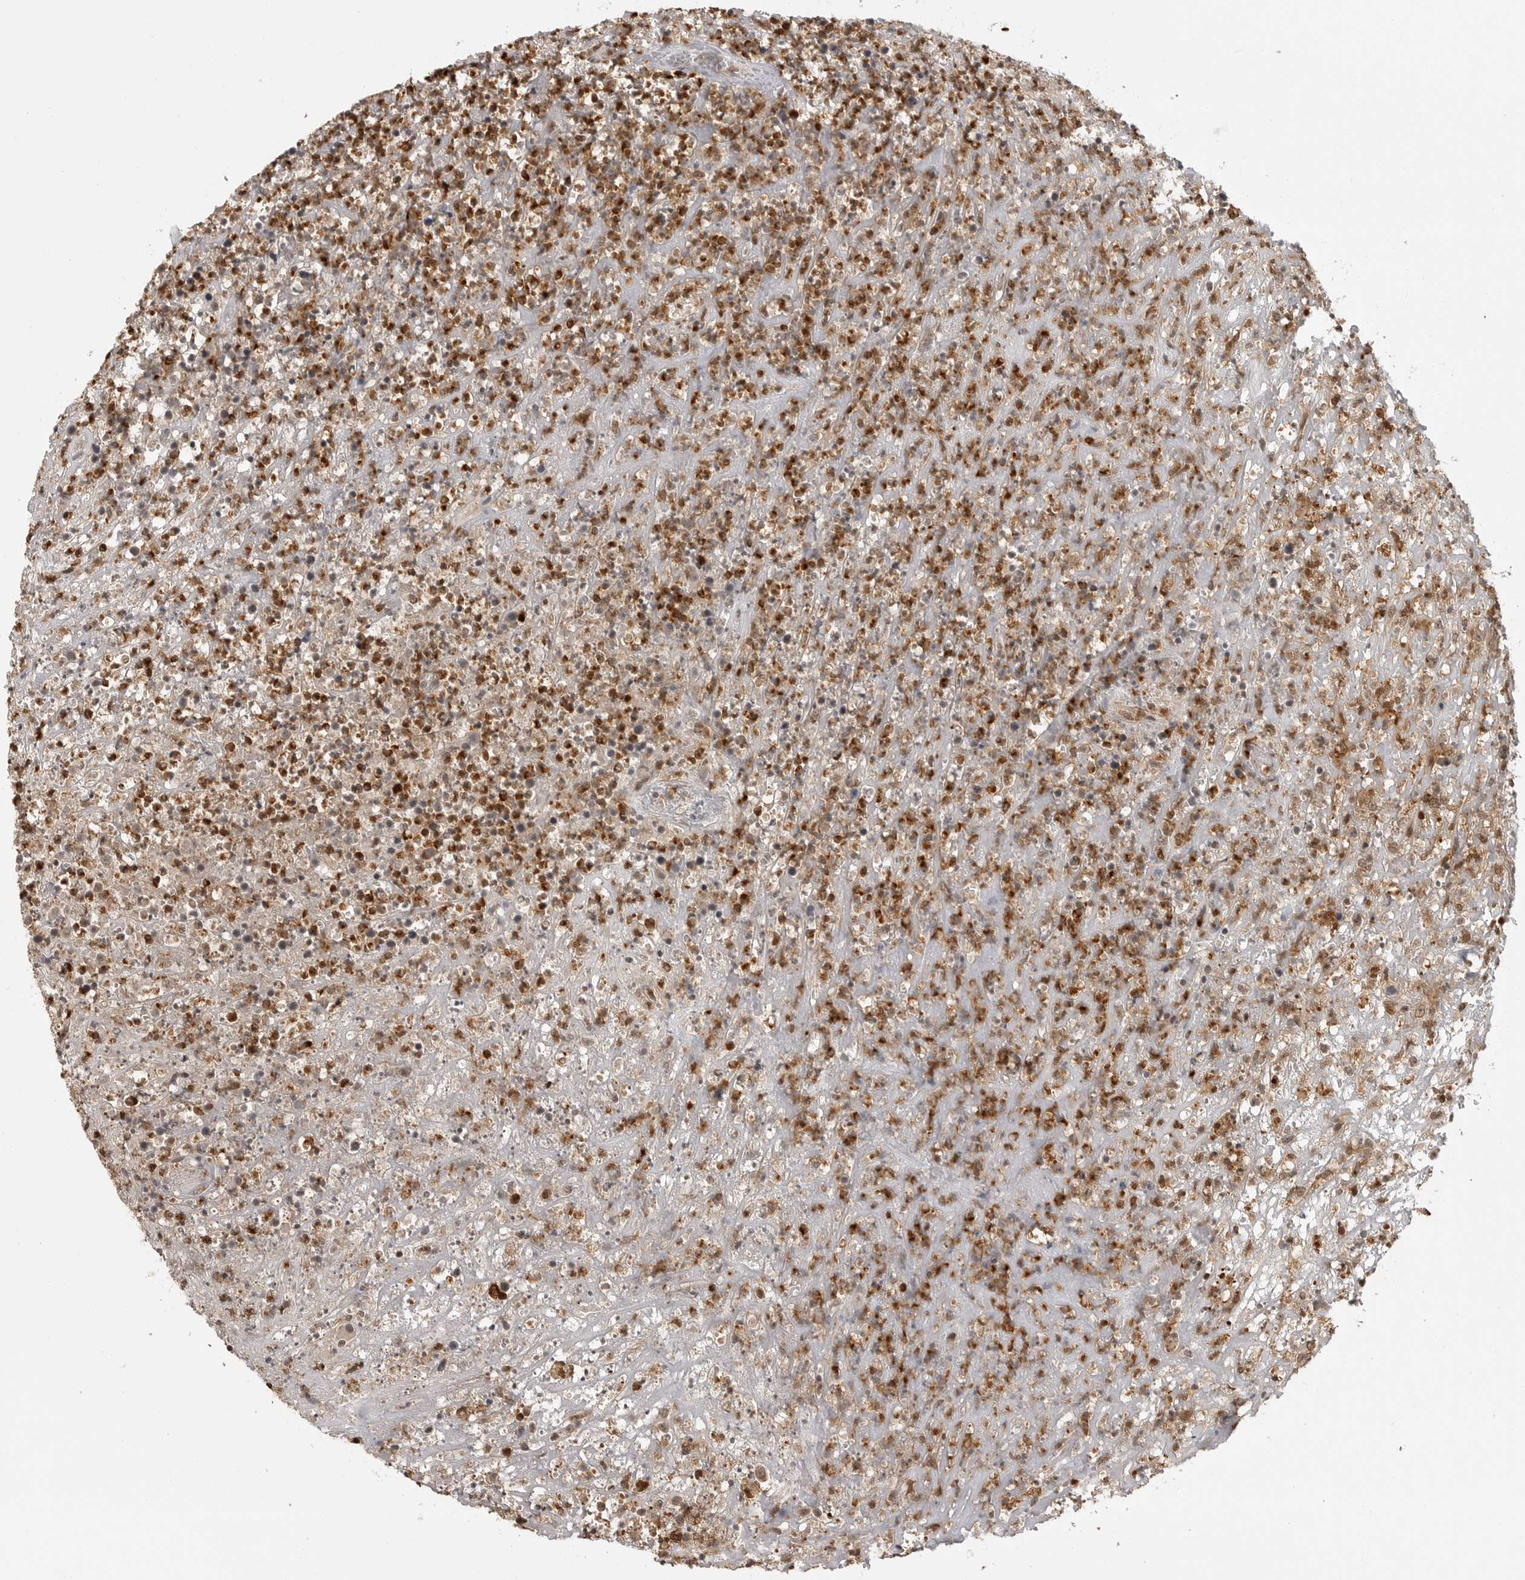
{"staining": {"intensity": "strong", "quantity": "25%-75%", "location": "cytoplasmic/membranous,nuclear"}, "tissue": "lymphoma", "cell_type": "Tumor cells", "image_type": "cancer", "snomed": [{"axis": "morphology", "description": "Malignant lymphoma, non-Hodgkin's type, High grade"}, {"axis": "topography", "description": "Colon"}], "caption": "The immunohistochemical stain shows strong cytoplasmic/membranous and nuclear staining in tumor cells of malignant lymphoma, non-Hodgkin's type (high-grade) tissue. (DAB (3,3'-diaminobenzidine) = brown stain, brightfield microscopy at high magnification).", "gene": "PEG3", "patient": {"sex": "female", "age": 53}}